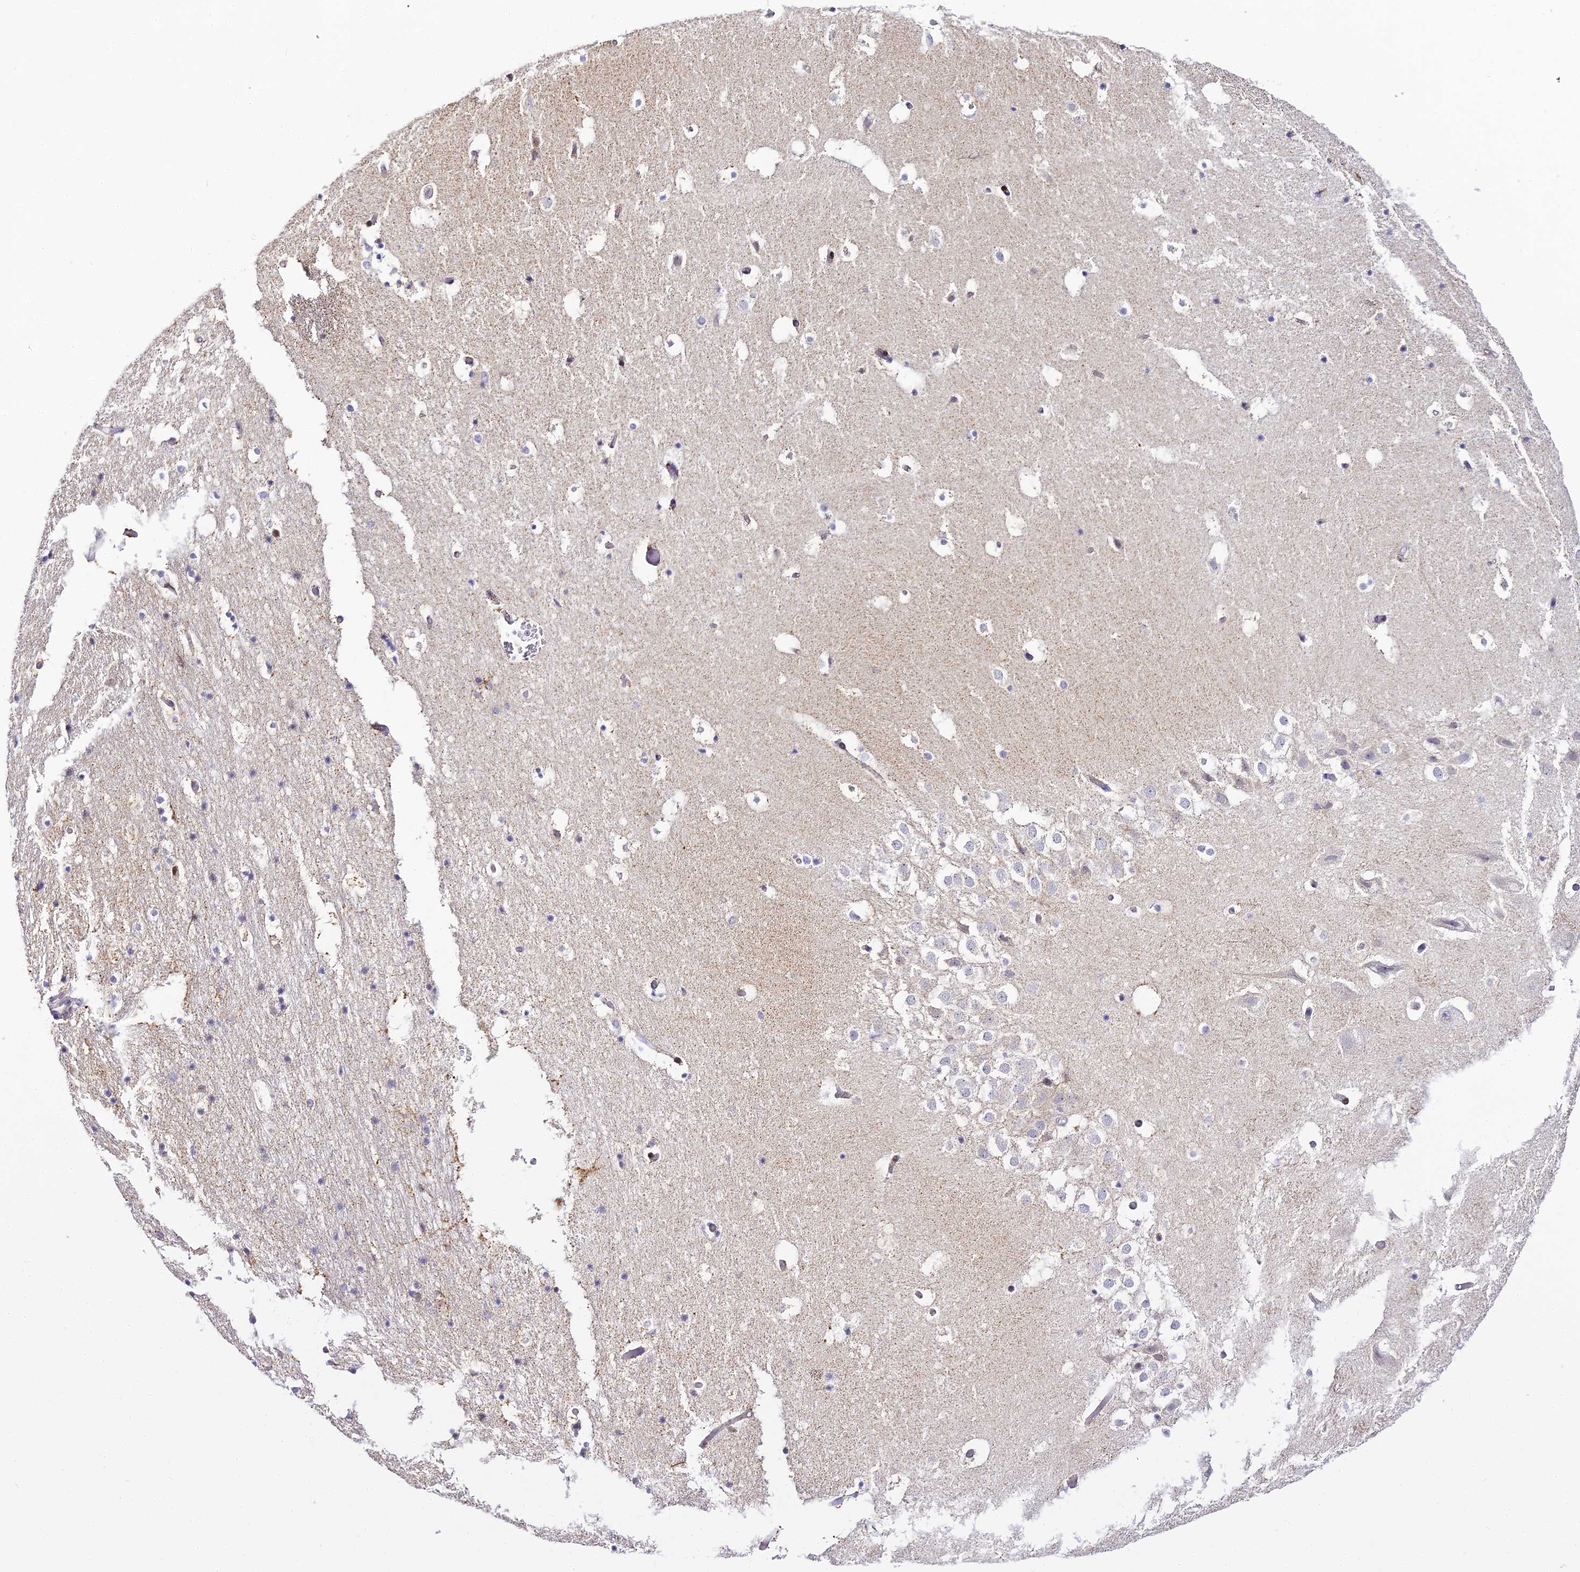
{"staining": {"intensity": "negative", "quantity": "none", "location": "none"}, "tissue": "hippocampus", "cell_type": "Glial cells", "image_type": "normal", "snomed": [{"axis": "morphology", "description": "Normal tissue, NOS"}, {"axis": "topography", "description": "Hippocampus"}], "caption": "An image of human hippocampus is negative for staining in glial cells. (Immunohistochemistry (ihc), brightfield microscopy, high magnification).", "gene": "SERP1", "patient": {"sex": "female", "age": 52}}